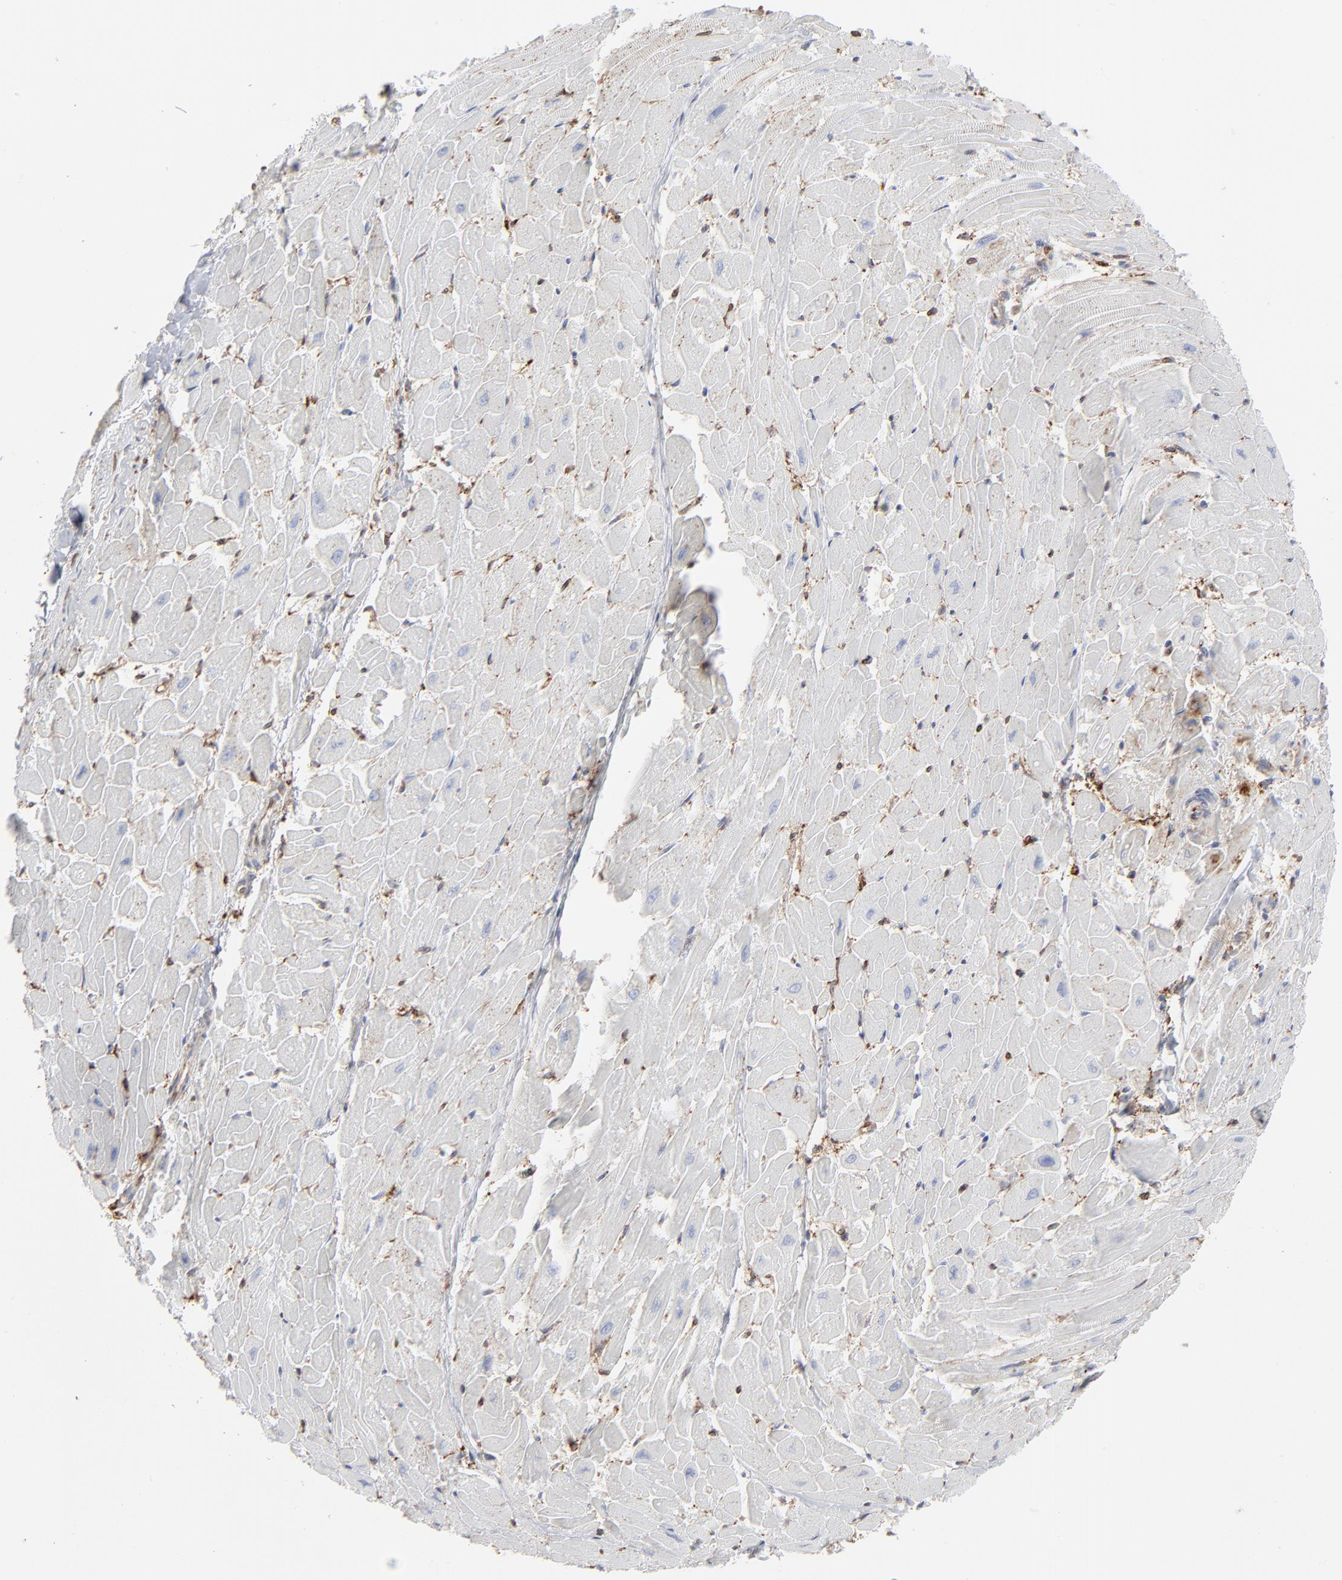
{"staining": {"intensity": "negative", "quantity": "none", "location": "none"}, "tissue": "heart muscle", "cell_type": "Cardiomyocytes", "image_type": "normal", "snomed": [{"axis": "morphology", "description": "Normal tissue, NOS"}, {"axis": "topography", "description": "Heart"}], "caption": "Immunohistochemistry (IHC) micrograph of benign heart muscle: human heart muscle stained with DAB (3,3'-diaminobenzidine) shows no significant protein staining in cardiomyocytes. (Immunohistochemistry, brightfield microscopy, high magnification).", "gene": "ANXA5", "patient": {"sex": "female", "age": 19}}